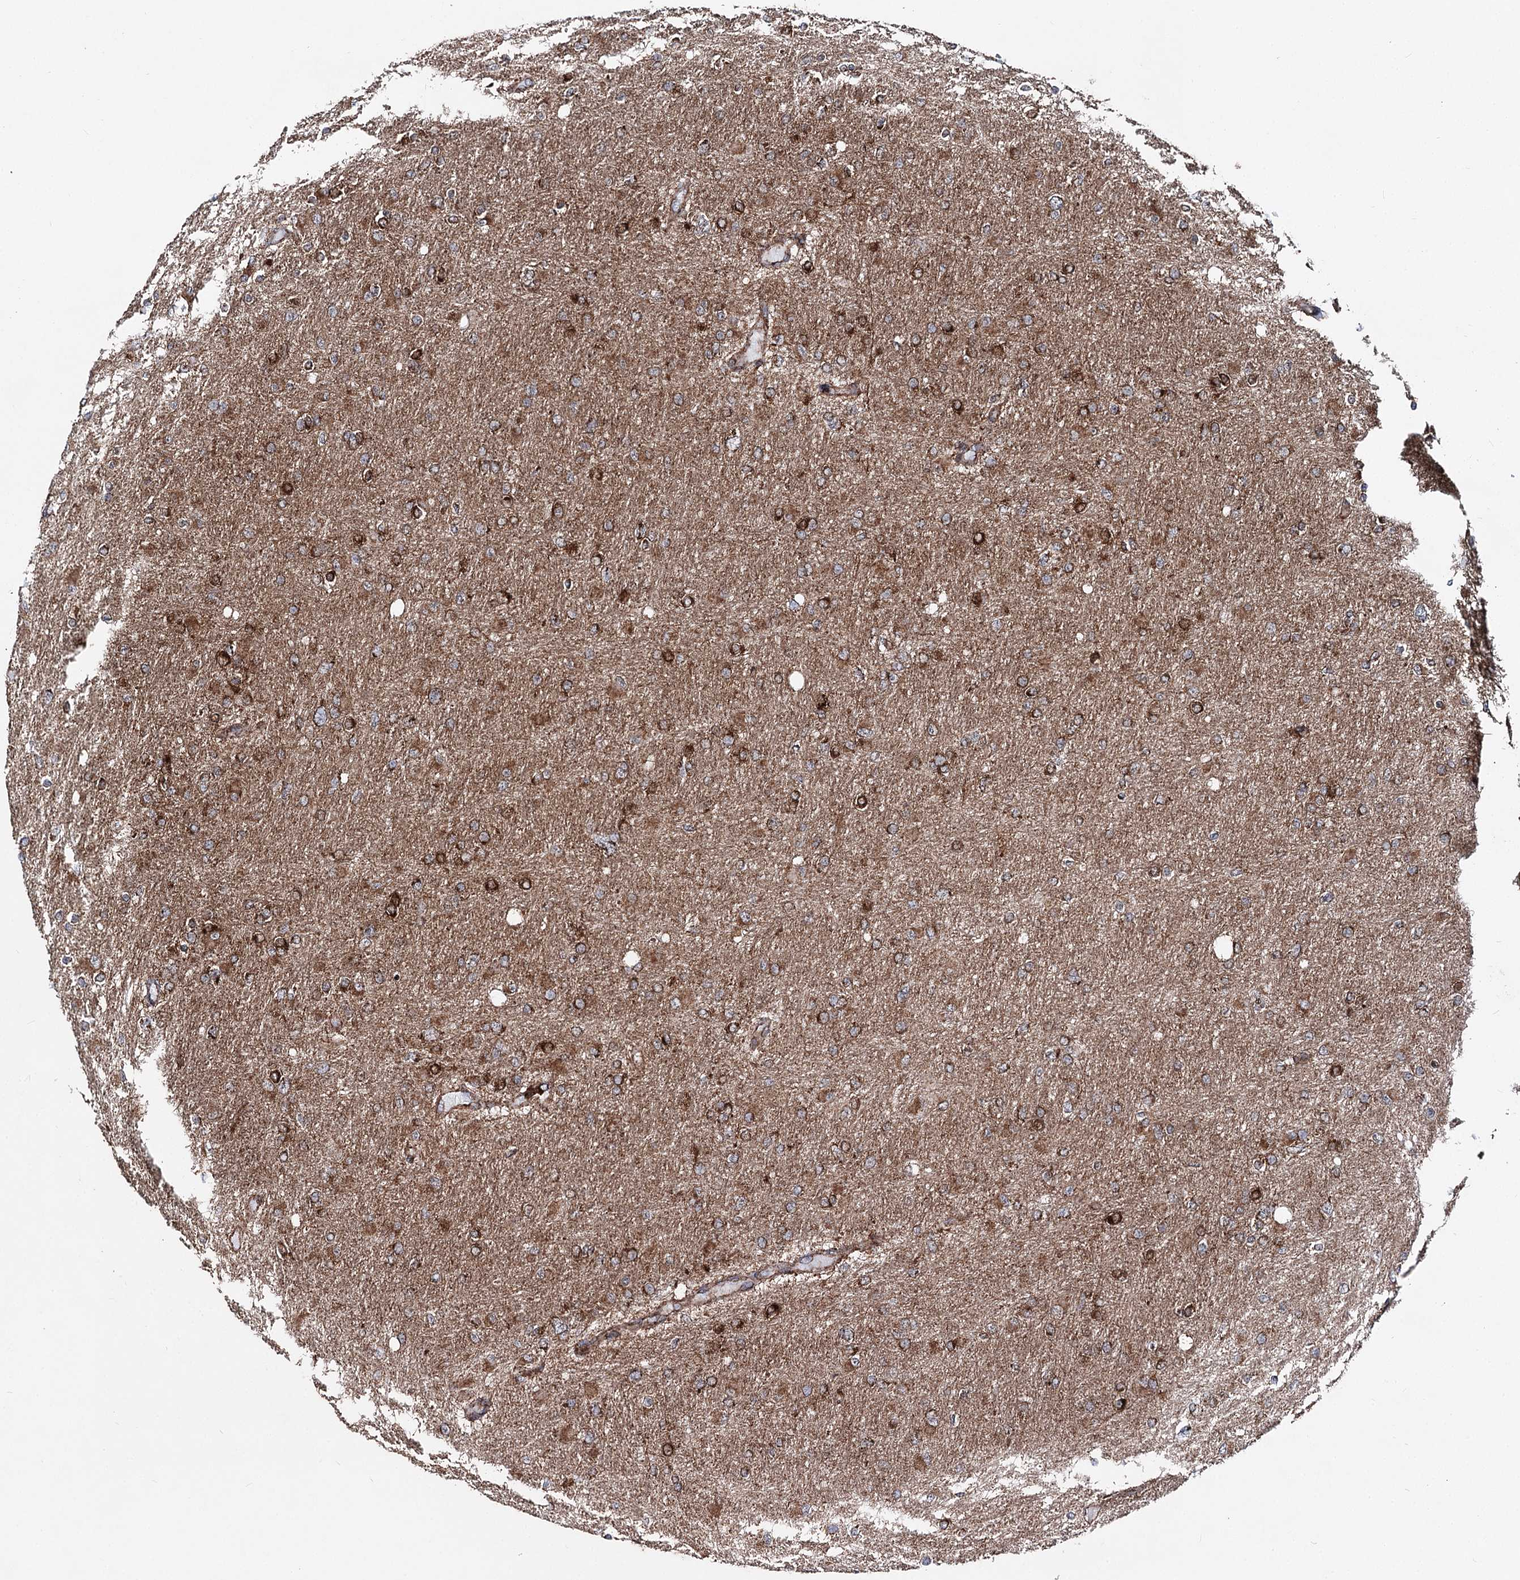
{"staining": {"intensity": "moderate", "quantity": "25%-75%", "location": "cytoplasmic/membranous"}, "tissue": "glioma", "cell_type": "Tumor cells", "image_type": "cancer", "snomed": [{"axis": "morphology", "description": "Glioma, malignant, High grade"}, {"axis": "topography", "description": "Cerebral cortex"}], "caption": "Immunohistochemical staining of glioma reveals medium levels of moderate cytoplasmic/membranous protein expression in about 25%-75% of tumor cells. The protein is shown in brown color, while the nuclei are stained blue.", "gene": "FGFR1OP2", "patient": {"sex": "female", "age": 36}}